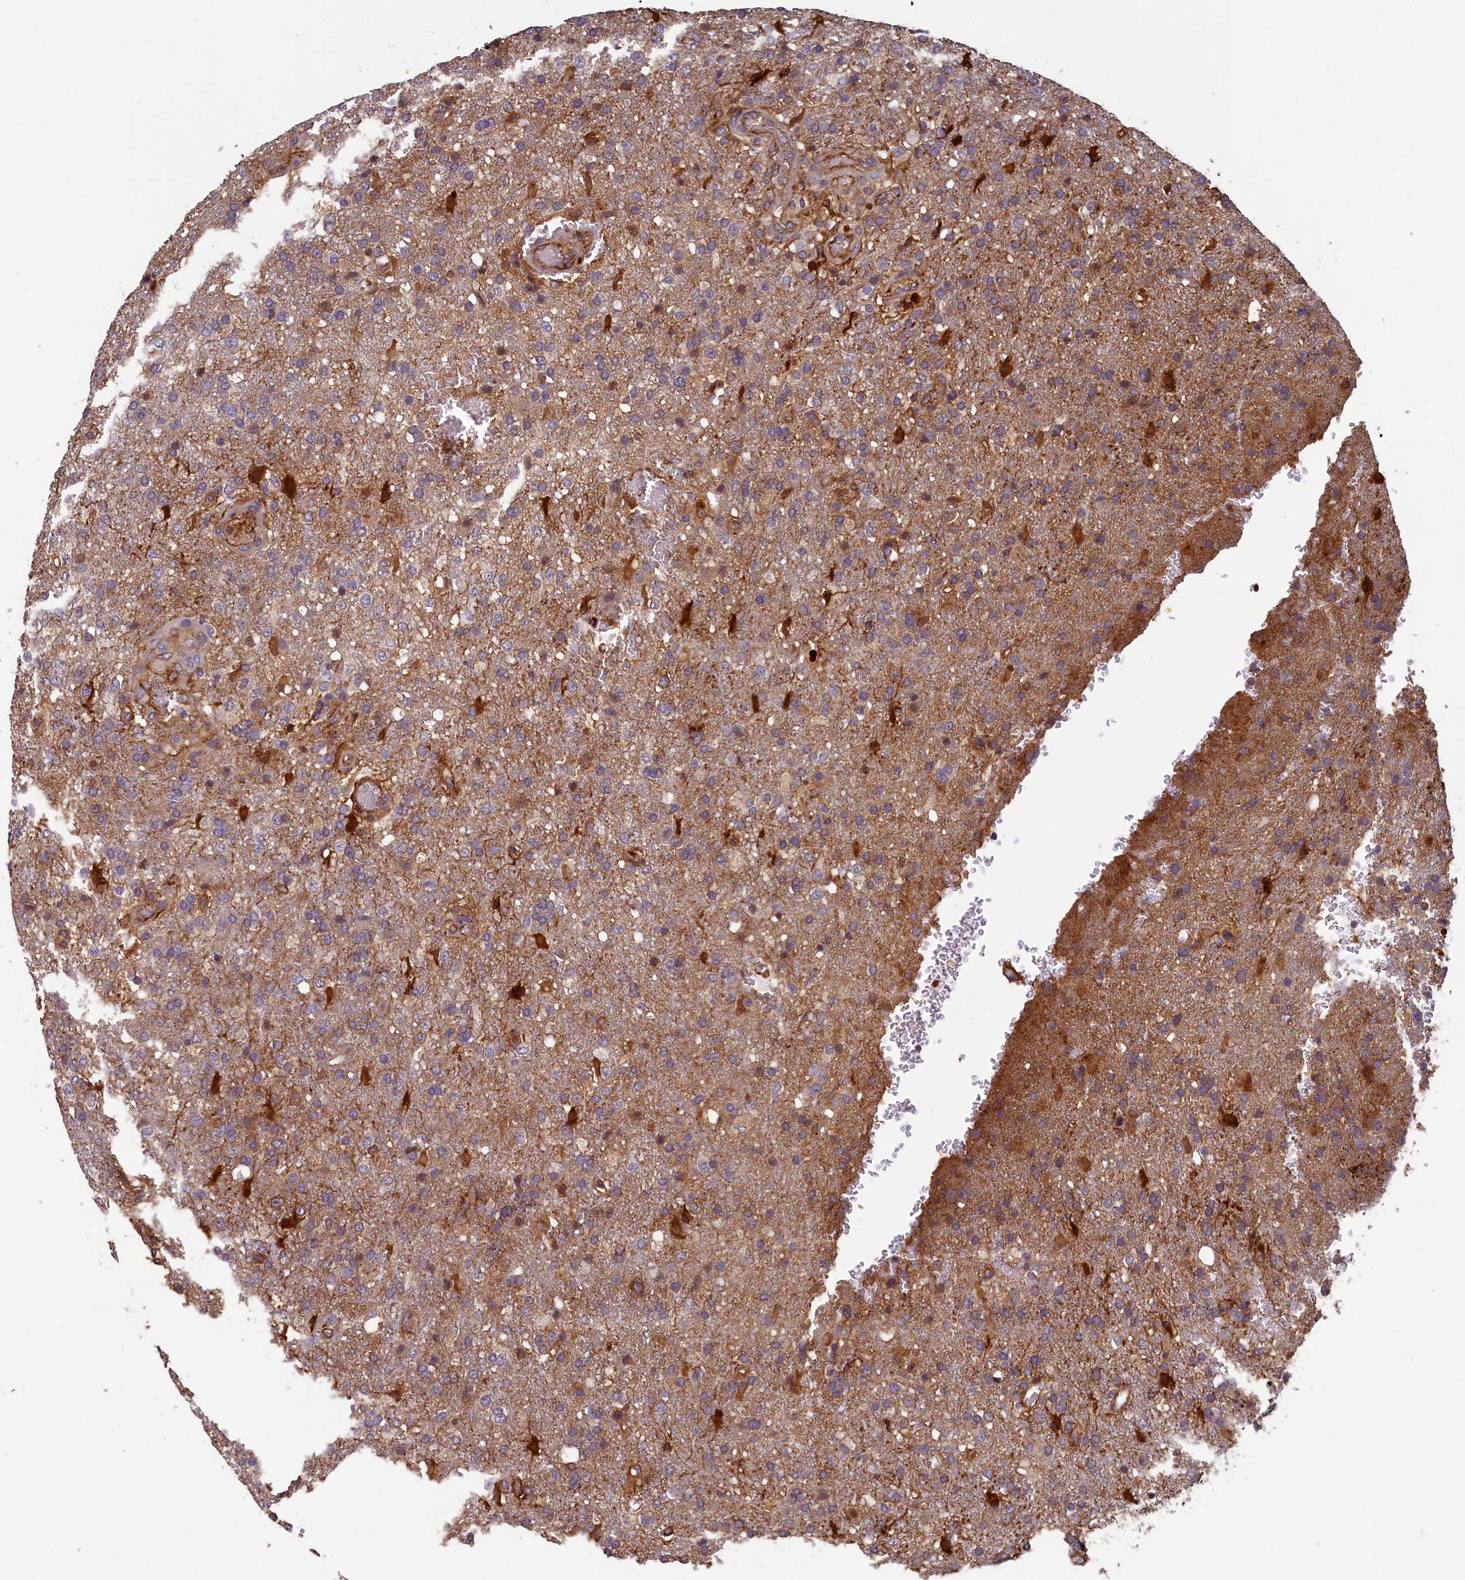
{"staining": {"intensity": "moderate", "quantity": "25%-75%", "location": "cytoplasmic/membranous"}, "tissue": "glioma", "cell_type": "Tumor cells", "image_type": "cancer", "snomed": [{"axis": "morphology", "description": "Glioma, malignant, High grade"}, {"axis": "topography", "description": "Brain"}], "caption": "Protein staining of glioma tissue reveals moderate cytoplasmic/membranous positivity in about 25%-75% of tumor cells.", "gene": "ACSBG1", "patient": {"sex": "female", "age": 74}}